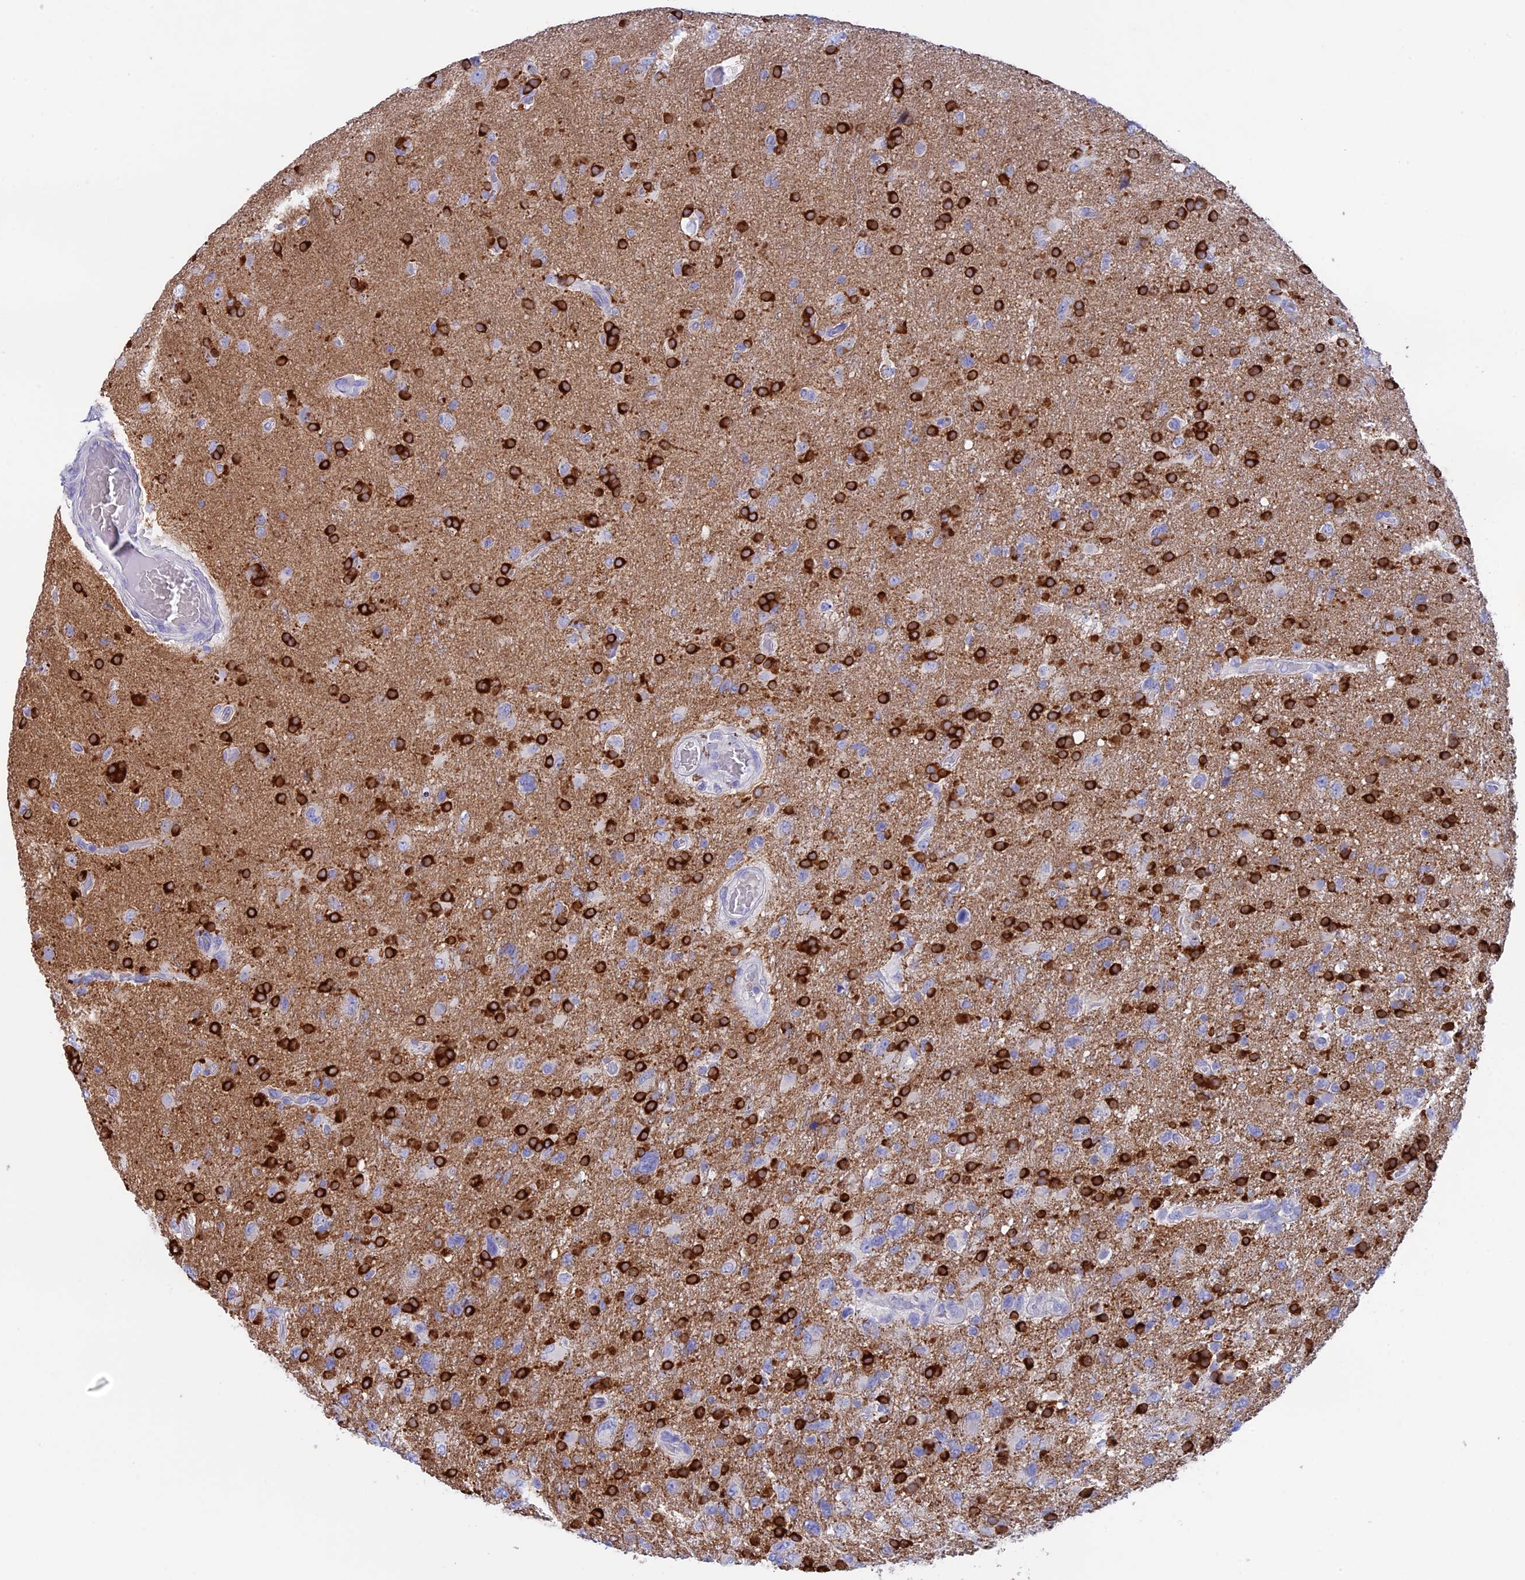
{"staining": {"intensity": "strong", "quantity": "25%-75%", "location": "cytoplasmic/membranous"}, "tissue": "glioma", "cell_type": "Tumor cells", "image_type": "cancer", "snomed": [{"axis": "morphology", "description": "Glioma, malignant, High grade"}, {"axis": "topography", "description": "Brain"}], "caption": "Immunohistochemical staining of malignant glioma (high-grade) shows high levels of strong cytoplasmic/membranous protein positivity in approximately 25%-75% of tumor cells.", "gene": "BTBD19", "patient": {"sex": "male", "age": 61}}